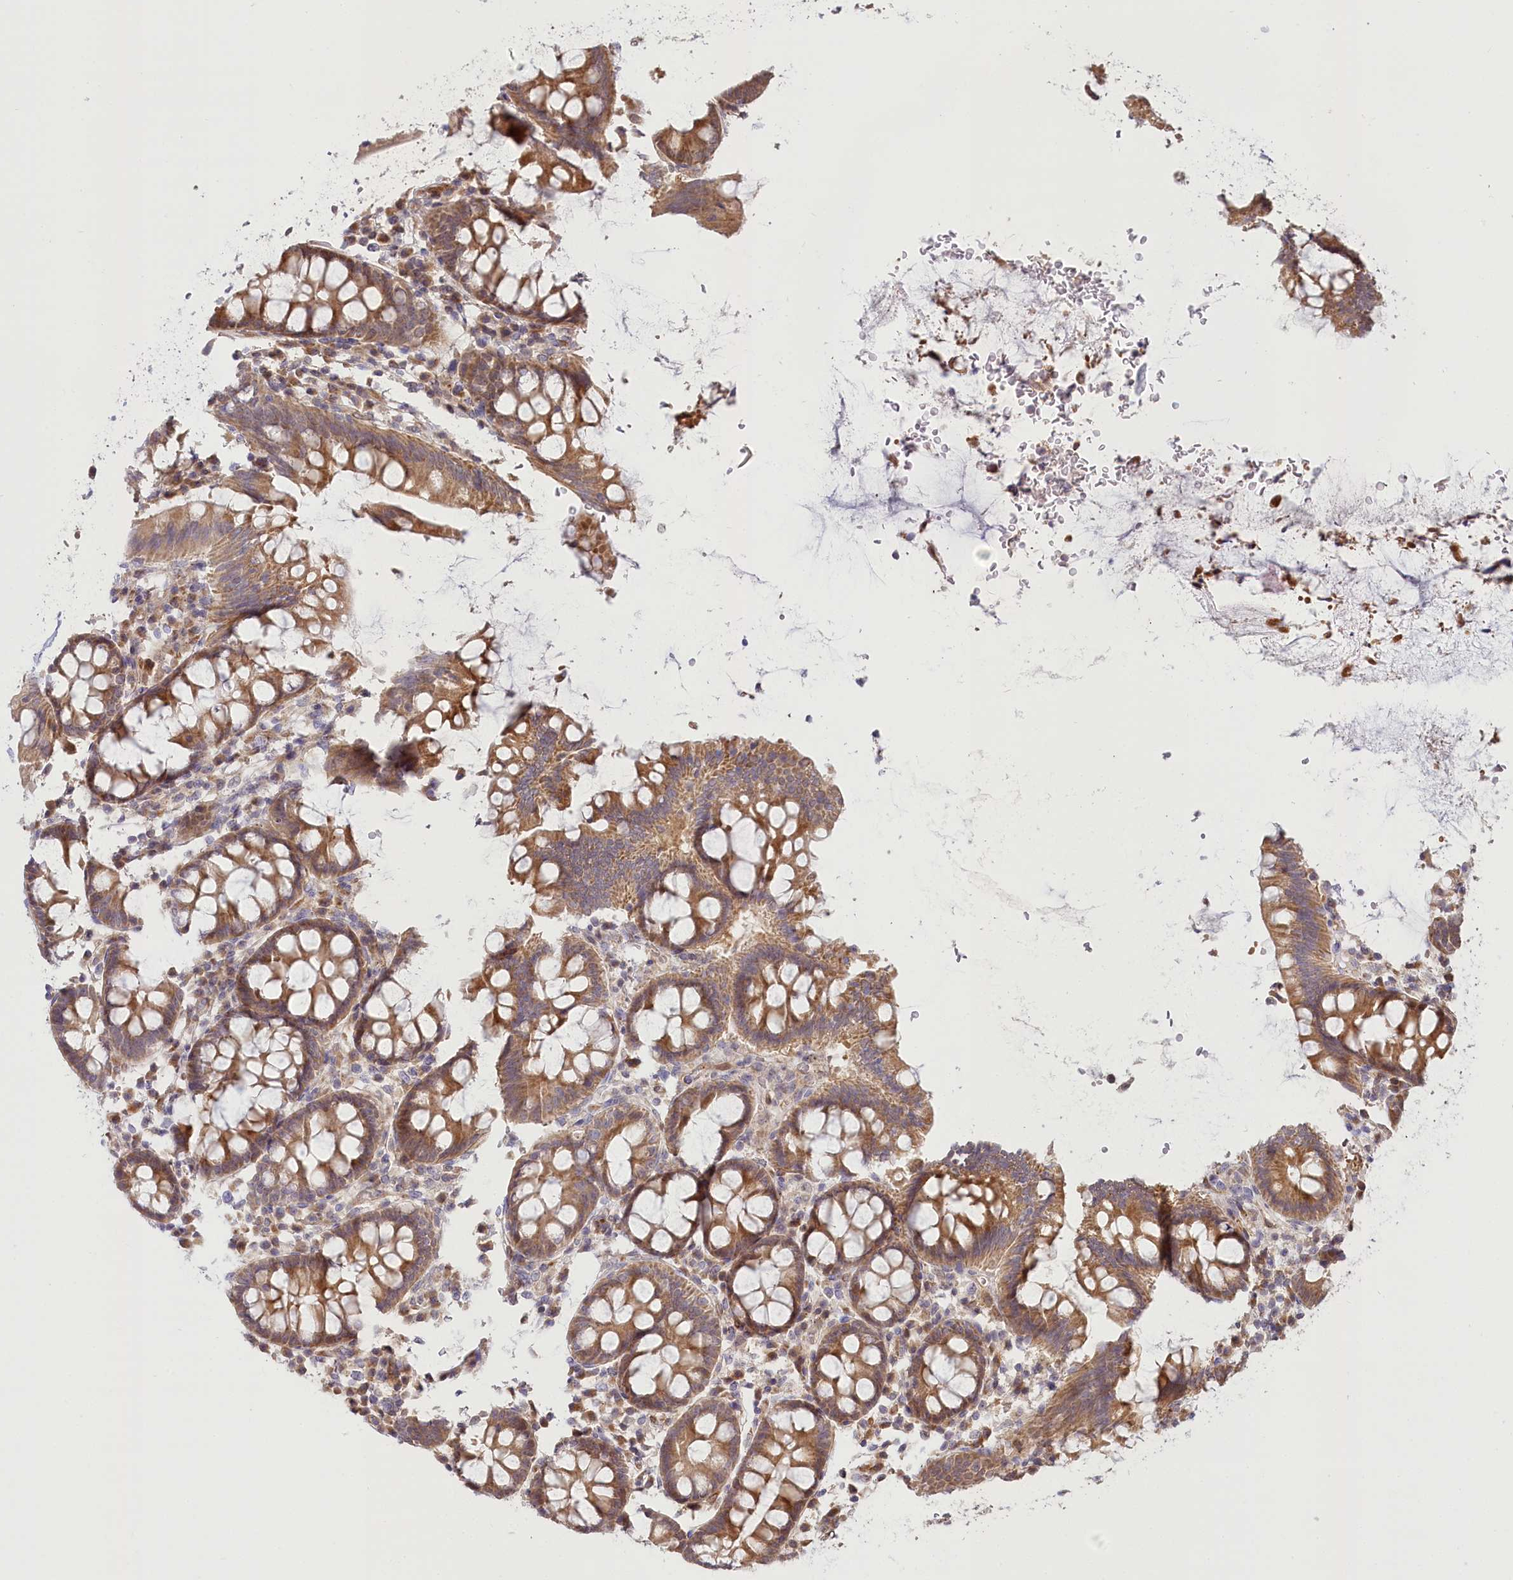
{"staining": {"intensity": "moderate", "quantity": ">75%", "location": "cytoplasmic/membranous"}, "tissue": "colon", "cell_type": "Endothelial cells", "image_type": "normal", "snomed": [{"axis": "morphology", "description": "Normal tissue, NOS"}, {"axis": "topography", "description": "Colon"}], "caption": "Colon stained for a protein reveals moderate cytoplasmic/membranous positivity in endothelial cells. The staining was performed using DAB to visualize the protein expression in brown, while the nuclei were stained in blue with hematoxylin (Magnification: 20x).", "gene": "CEP70", "patient": {"sex": "female", "age": 79}}